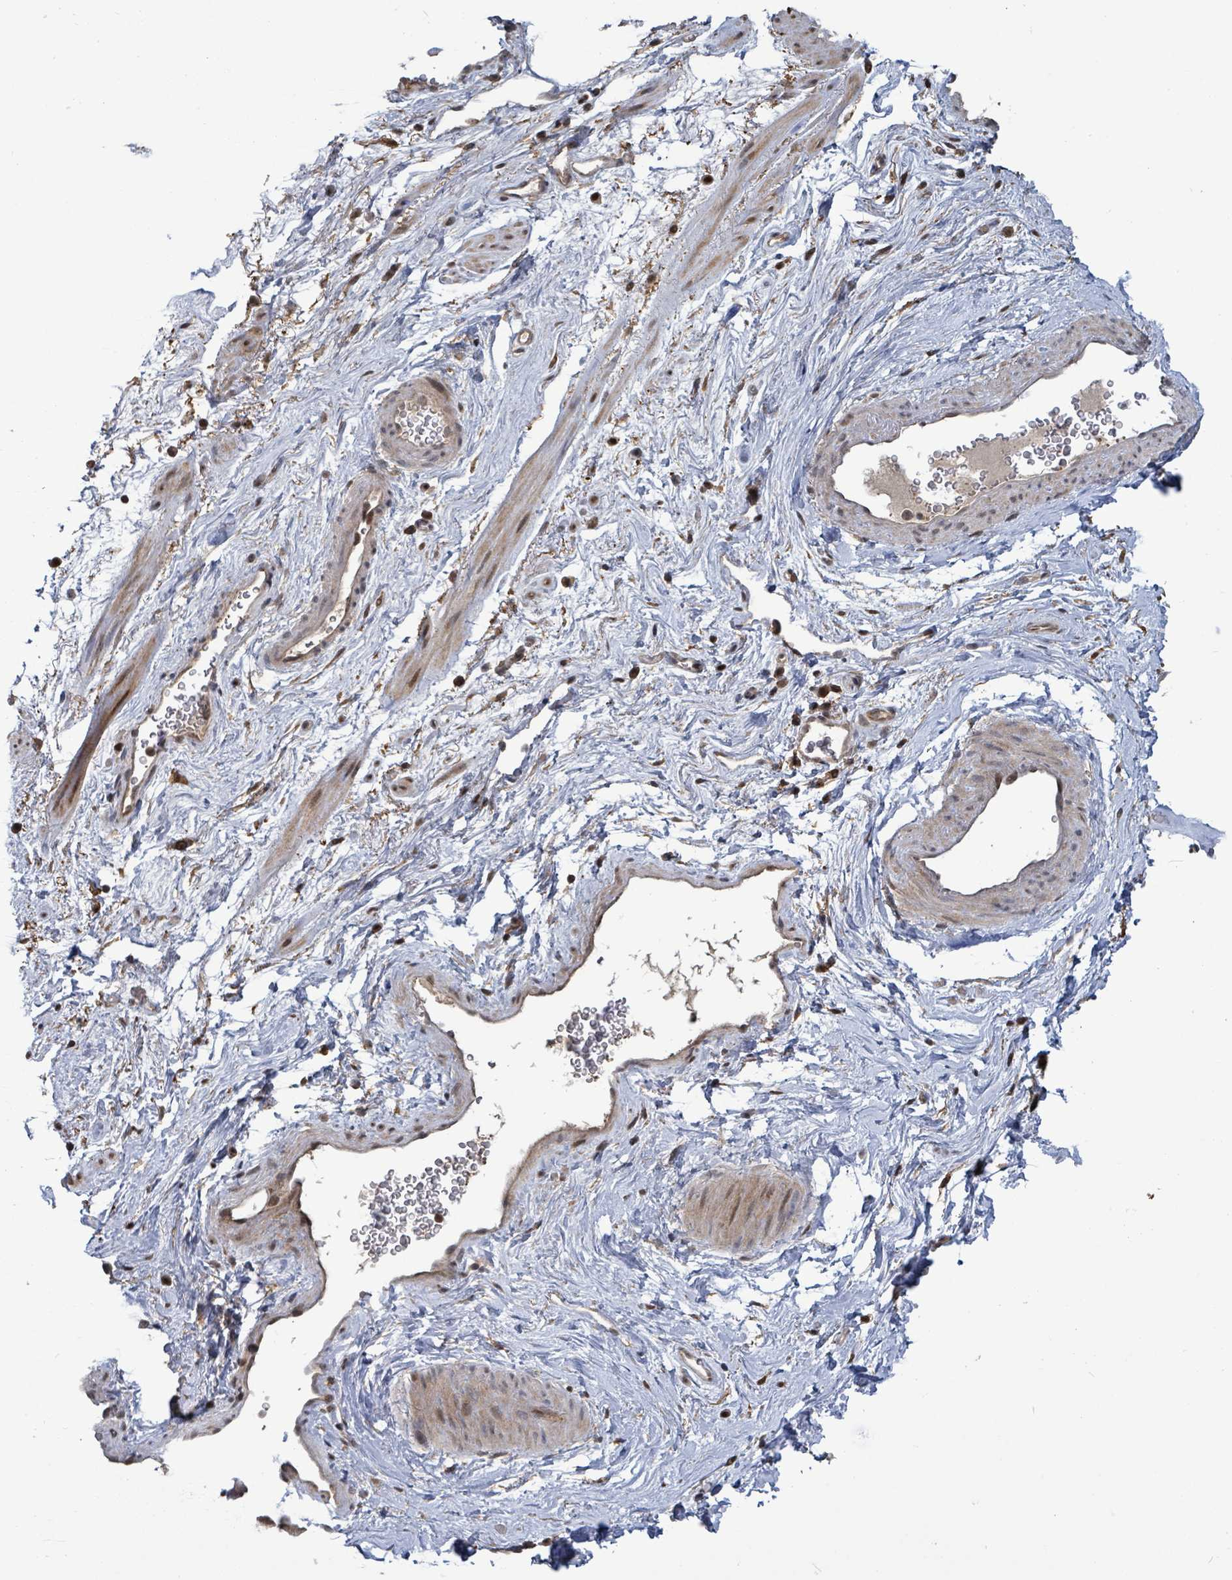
{"staining": {"intensity": "weak", "quantity": "25%-75%", "location": "cytoplasmic/membranous,nuclear"}, "tissue": "smooth muscle", "cell_type": "Smooth muscle cells", "image_type": "normal", "snomed": [{"axis": "morphology", "description": "Normal tissue, NOS"}, {"axis": "topography", "description": "Smooth muscle"}, {"axis": "topography", "description": "Peripheral nerve tissue"}], "caption": "IHC (DAB) staining of benign human smooth muscle reveals weak cytoplasmic/membranous,nuclear protein expression in about 25%-75% of smooth muscle cells.", "gene": "FBXO6", "patient": {"sex": "male", "age": 69}}